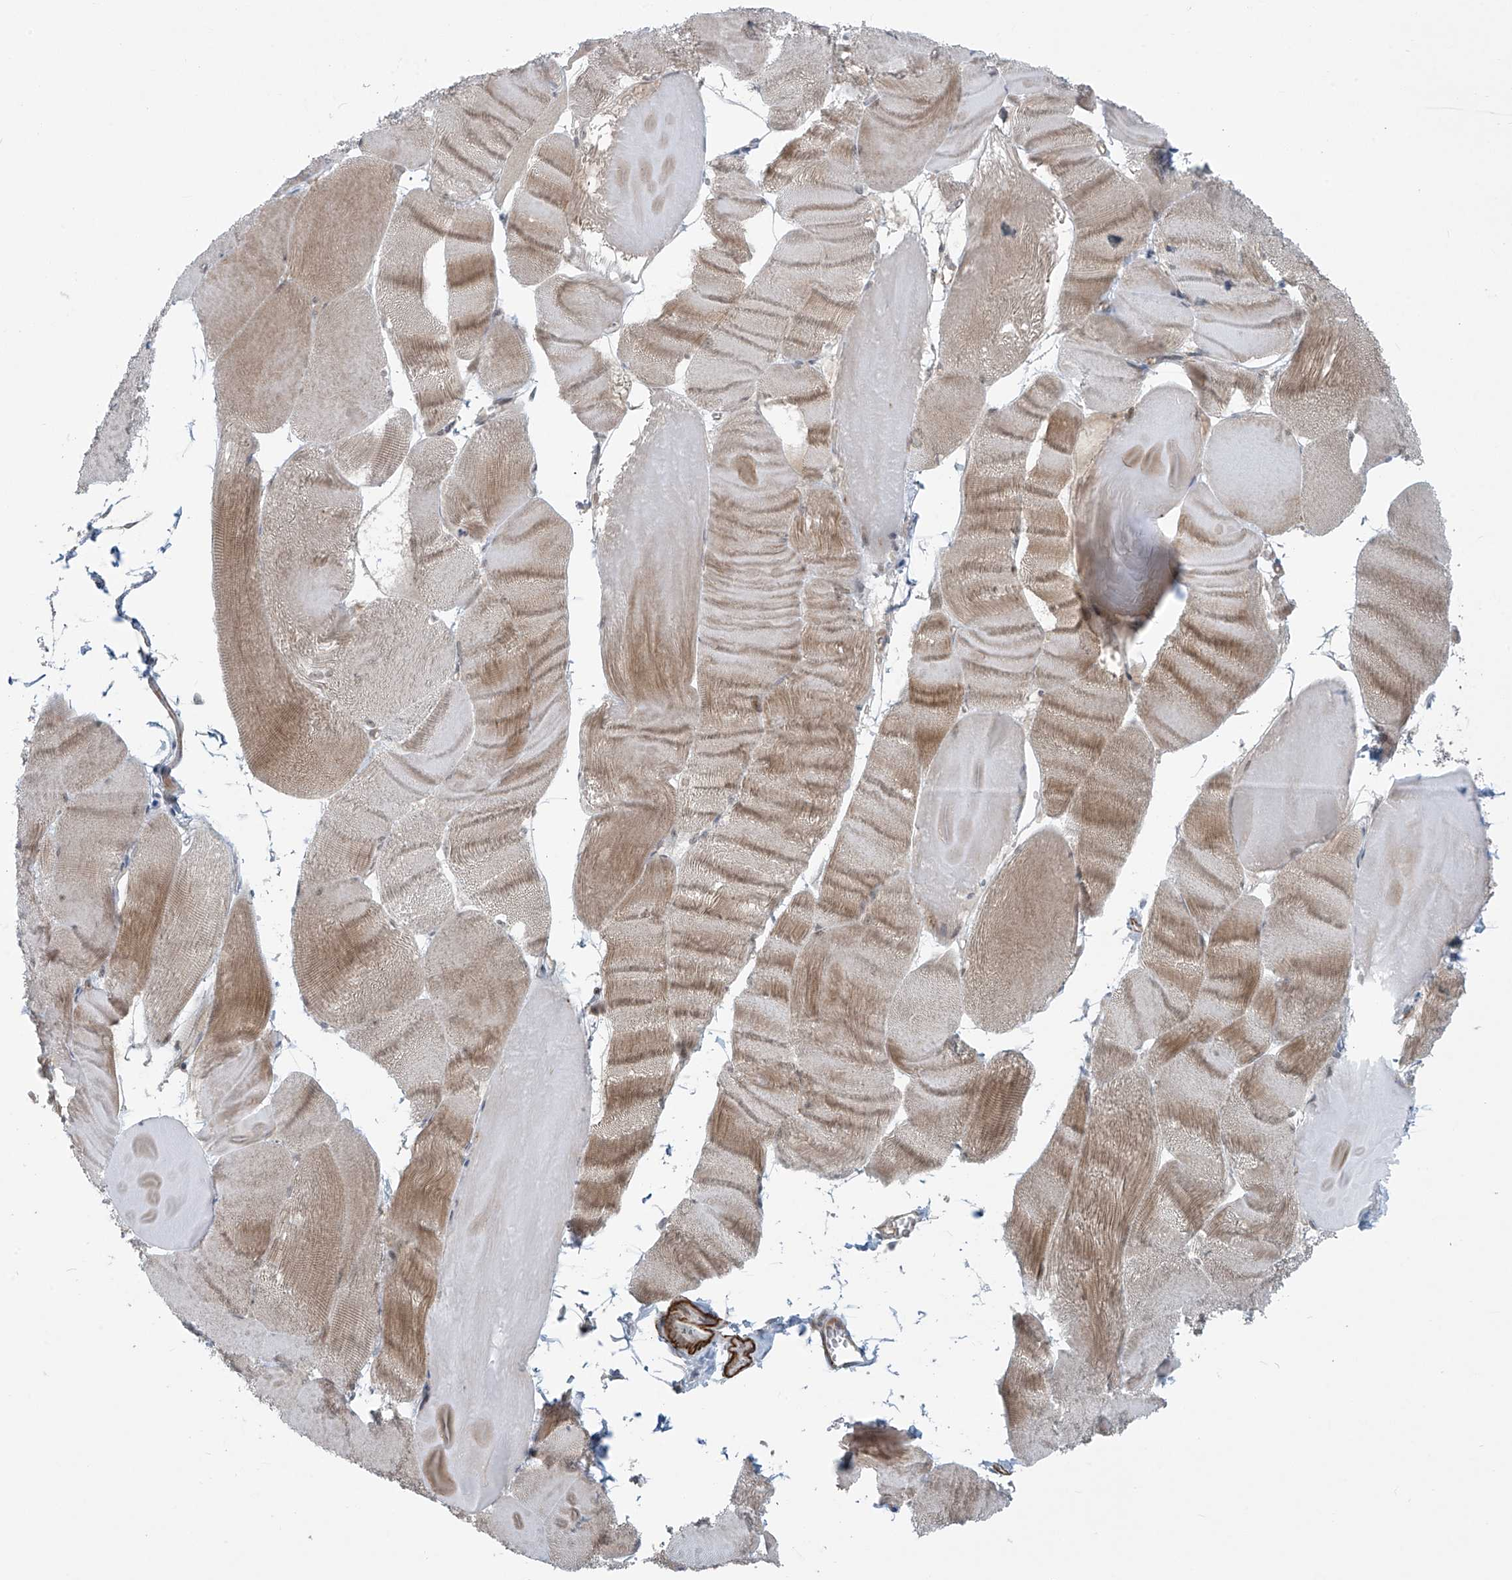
{"staining": {"intensity": "moderate", "quantity": "25%-75%", "location": "cytoplasmic/membranous"}, "tissue": "skeletal muscle", "cell_type": "Myocytes", "image_type": "normal", "snomed": [{"axis": "morphology", "description": "Normal tissue, NOS"}, {"axis": "morphology", "description": "Basal cell carcinoma"}, {"axis": "topography", "description": "Skeletal muscle"}], "caption": "Unremarkable skeletal muscle exhibits moderate cytoplasmic/membranous expression in approximately 25%-75% of myocytes.", "gene": "RASGEF1A", "patient": {"sex": "female", "age": 64}}